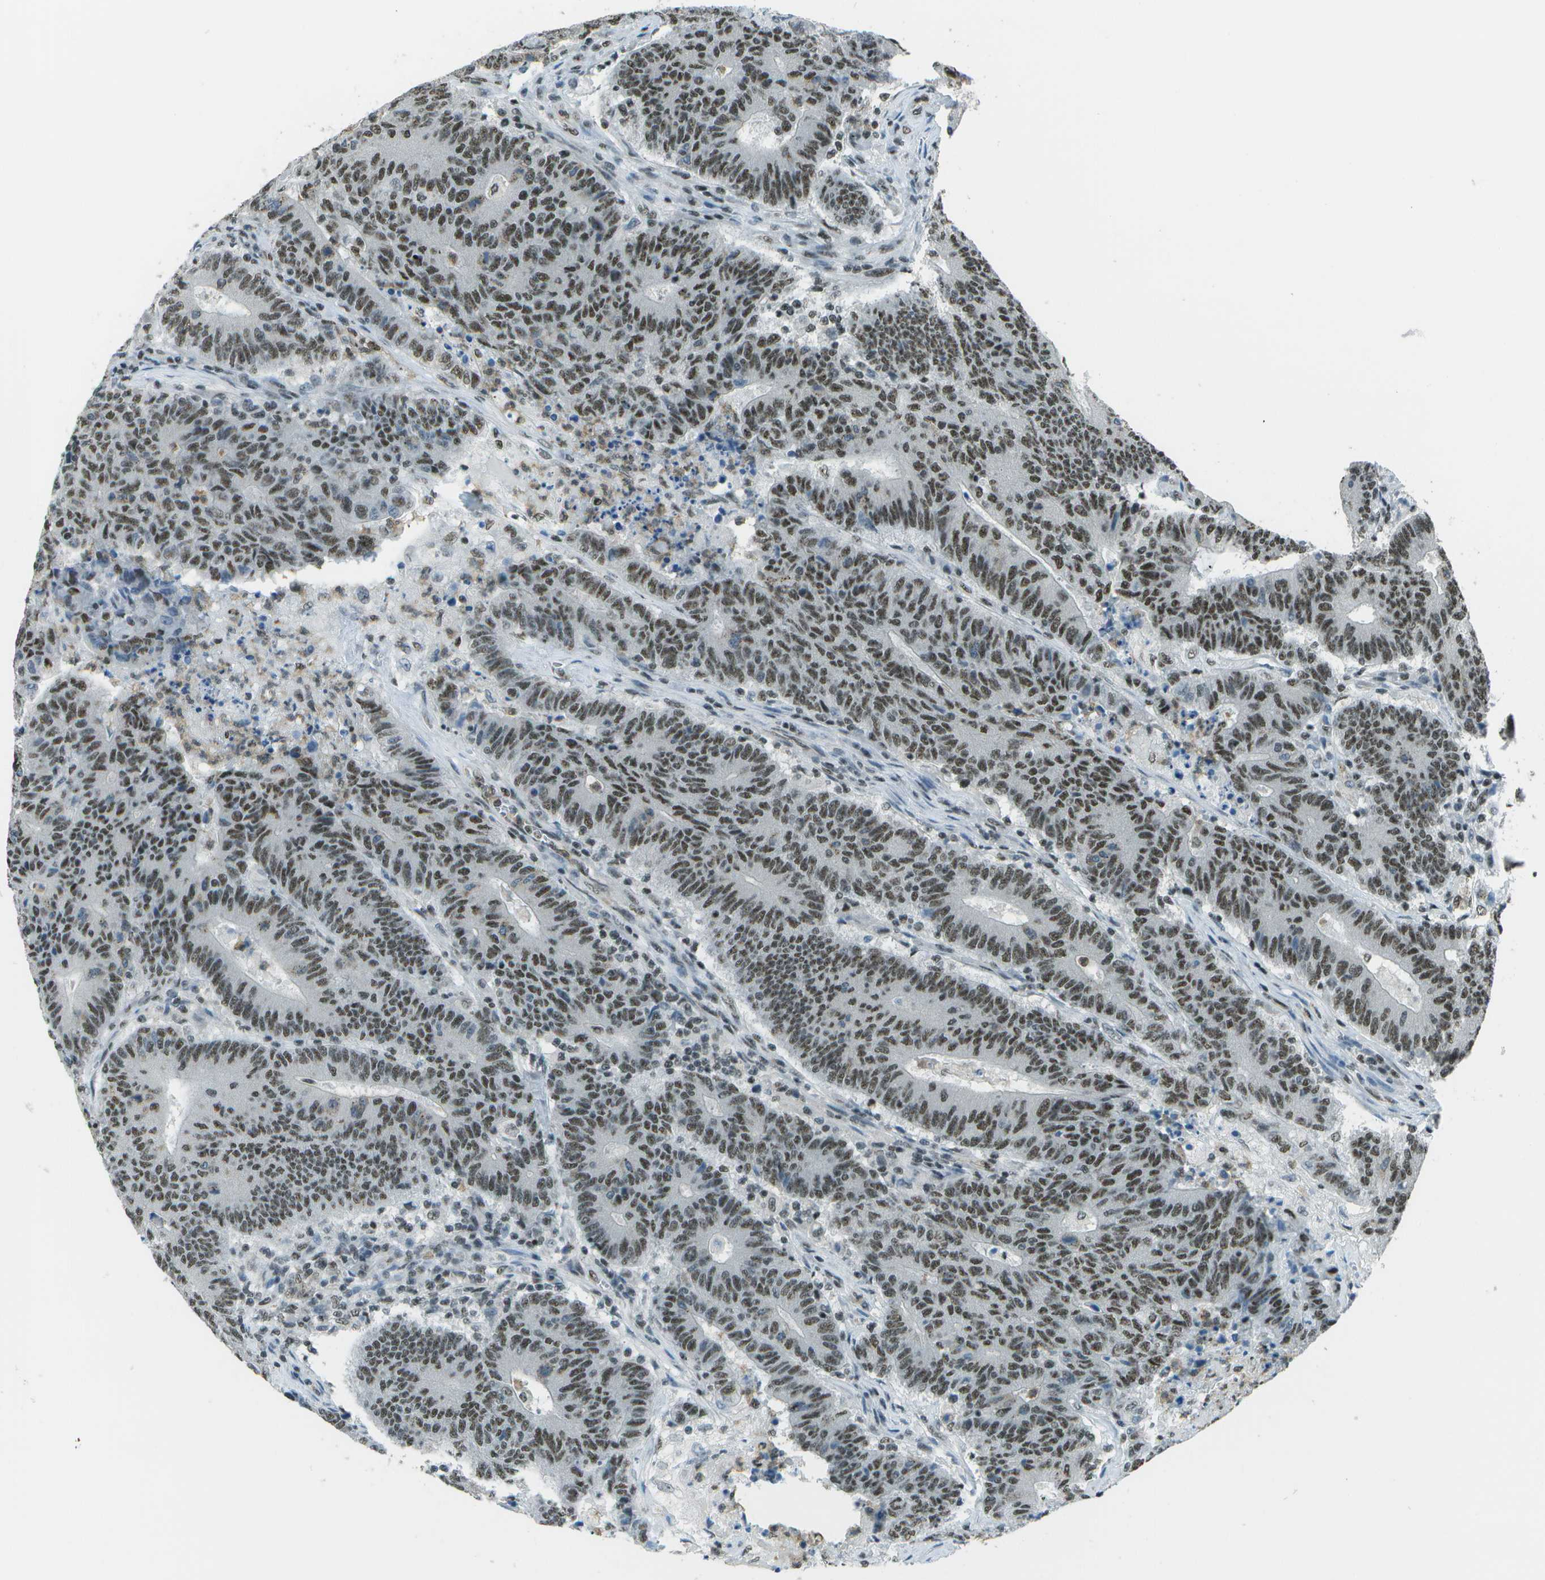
{"staining": {"intensity": "moderate", "quantity": ">75%", "location": "nuclear"}, "tissue": "colorectal cancer", "cell_type": "Tumor cells", "image_type": "cancer", "snomed": [{"axis": "morphology", "description": "Normal tissue, NOS"}, {"axis": "morphology", "description": "Adenocarcinoma, NOS"}, {"axis": "topography", "description": "Colon"}], "caption": "There is medium levels of moderate nuclear staining in tumor cells of adenocarcinoma (colorectal), as demonstrated by immunohistochemical staining (brown color).", "gene": "DEPDC1", "patient": {"sex": "female", "age": 75}}